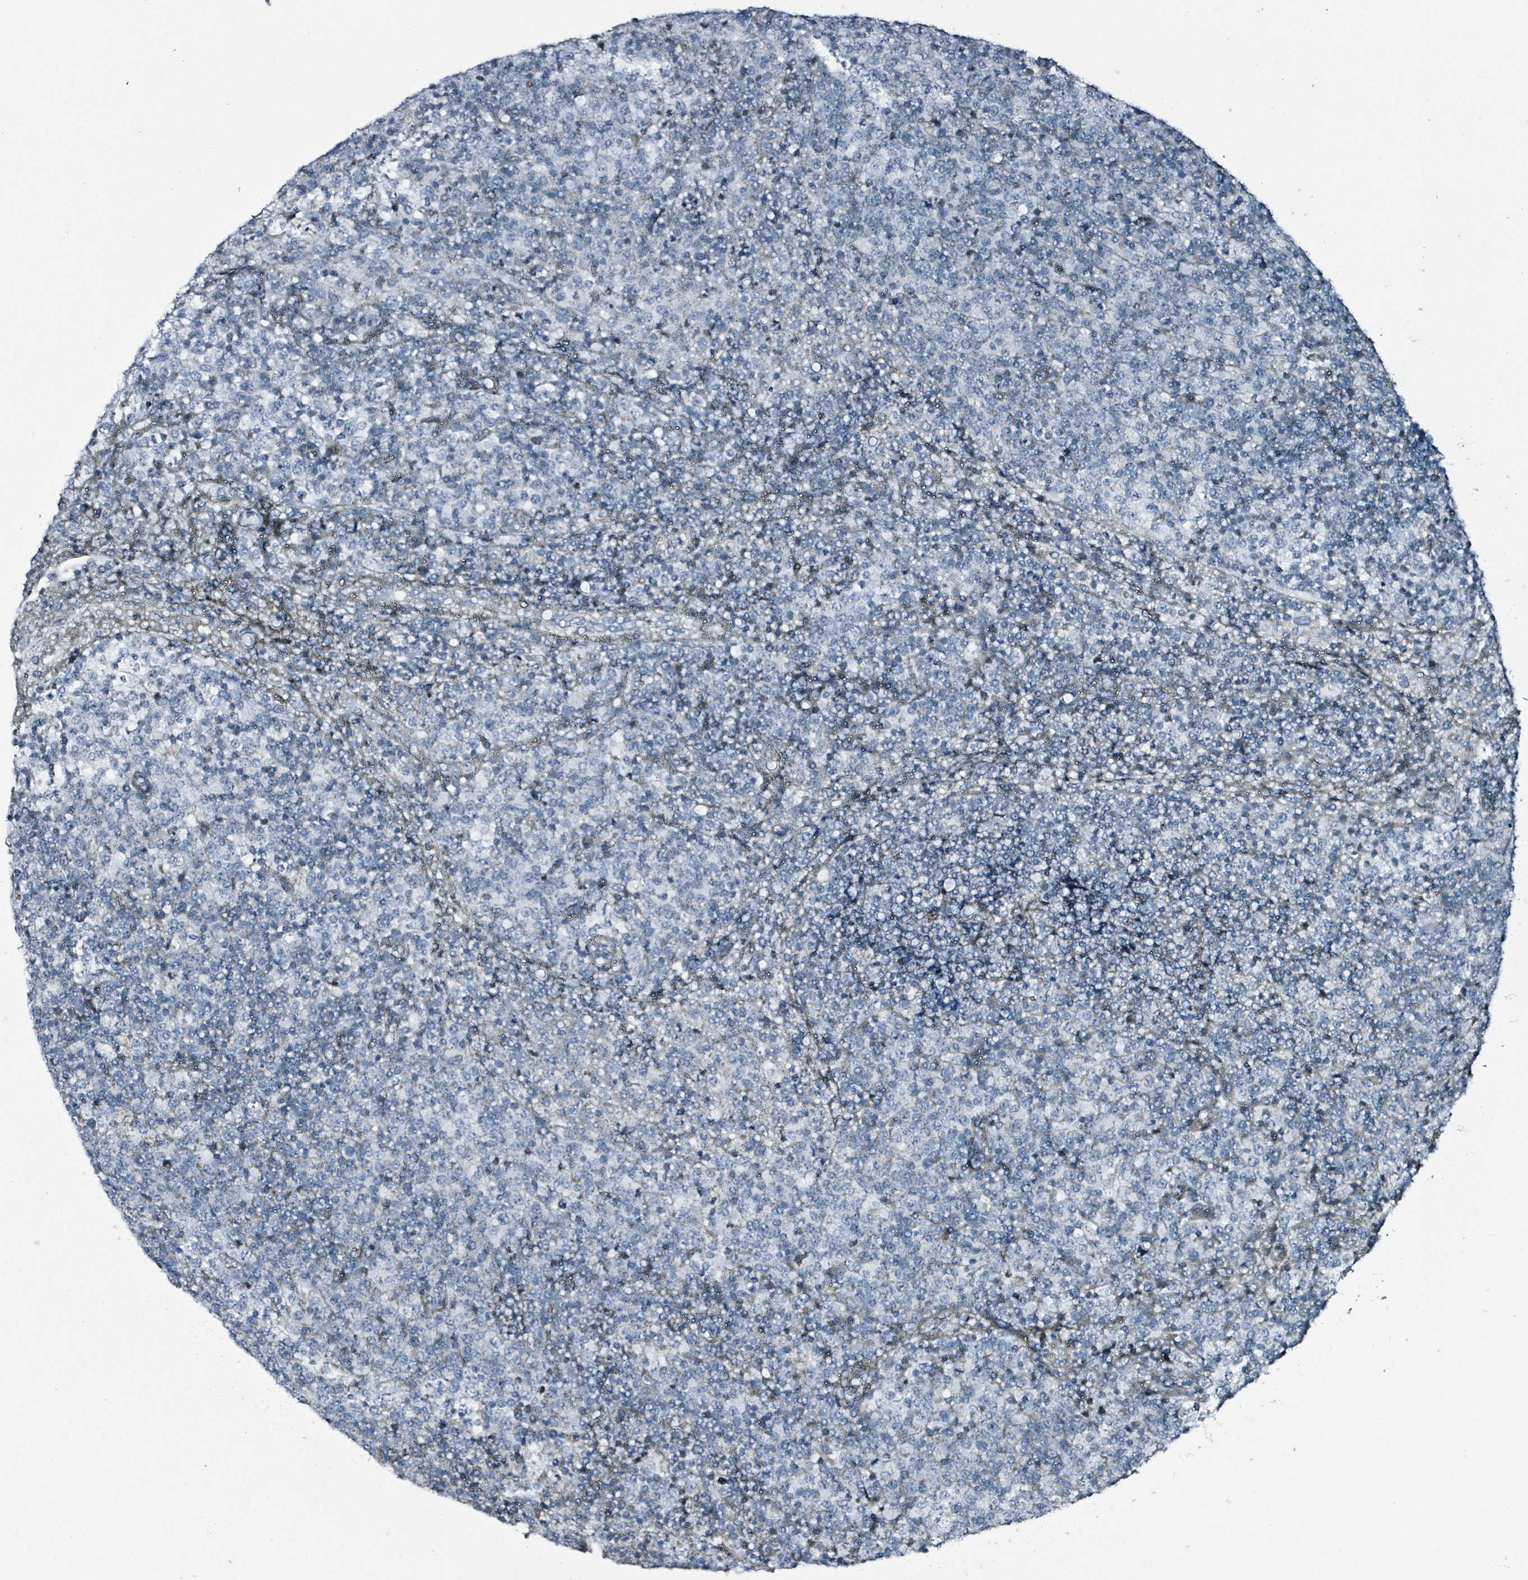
{"staining": {"intensity": "negative", "quantity": "none", "location": "none"}, "tissue": "lymphoma", "cell_type": "Tumor cells", "image_type": "cancer", "snomed": [{"axis": "morphology", "description": "Malignant lymphoma, non-Hodgkin's type, High grade"}, {"axis": "topography", "description": "Lymph node"}], "caption": "This histopathology image is of lymphoma stained with immunohistochemistry (IHC) to label a protein in brown with the nuclei are counter-stained blue. There is no positivity in tumor cells.", "gene": "CA9", "patient": {"sex": "male", "age": 54}}